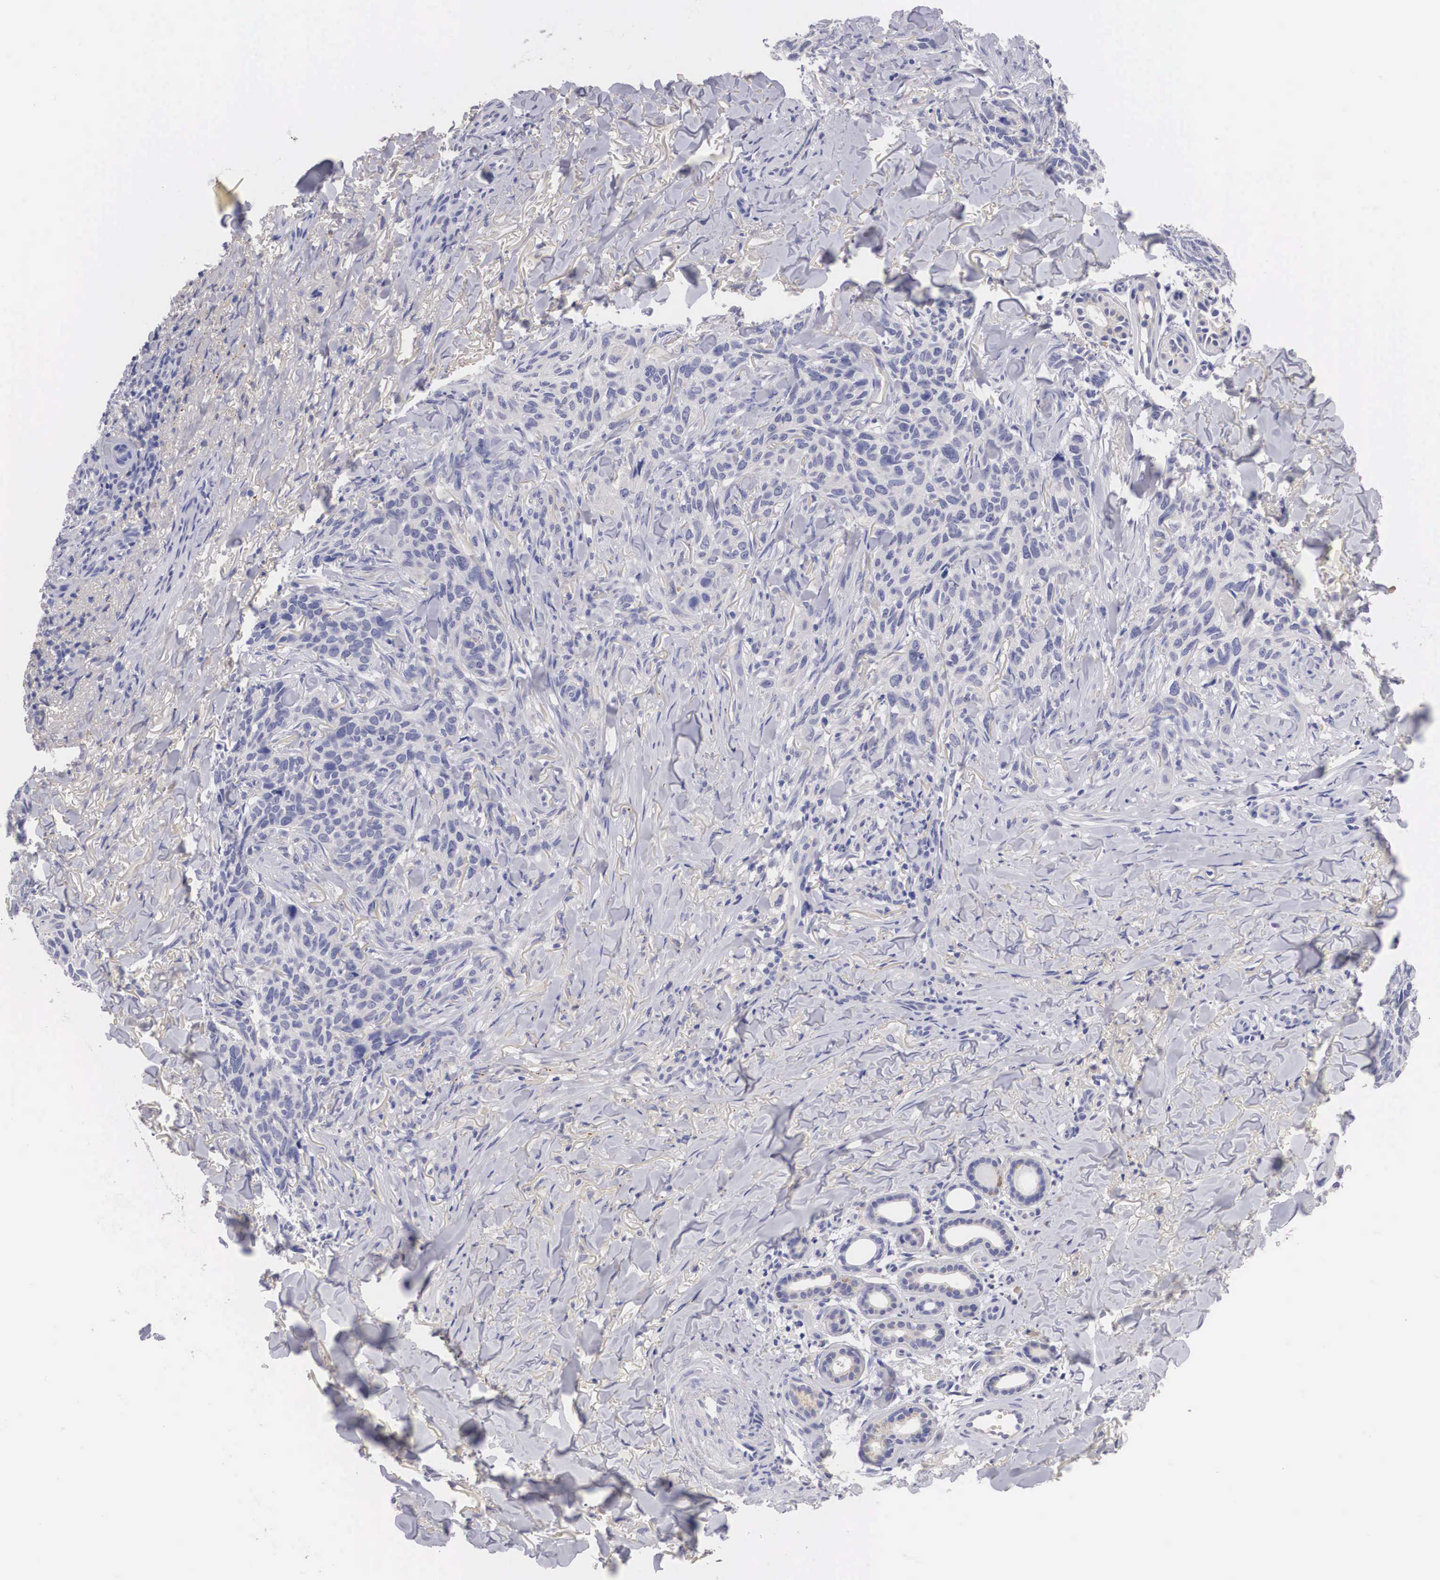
{"staining": {"intensity": "negative", "quantity": "none", "location": "none"}, "tissue": "skin cancer", "cell_type": "Tumor cells", "image_type": "cancer", "snomed": [{"axis": "morphology", "description": "Normal tissue, NOS"}, {"axis": "morphology", "description": "Basal cell carcinoma"}, {"axis": "topography", "description": "Skin"}], "caption": "Immunohistochemistry of skin cancer (basal cell carcinoma) reveals no expression in tumor cells.", "gene": "ABHD4", "patient": {"sex": "male", "age": 81}}